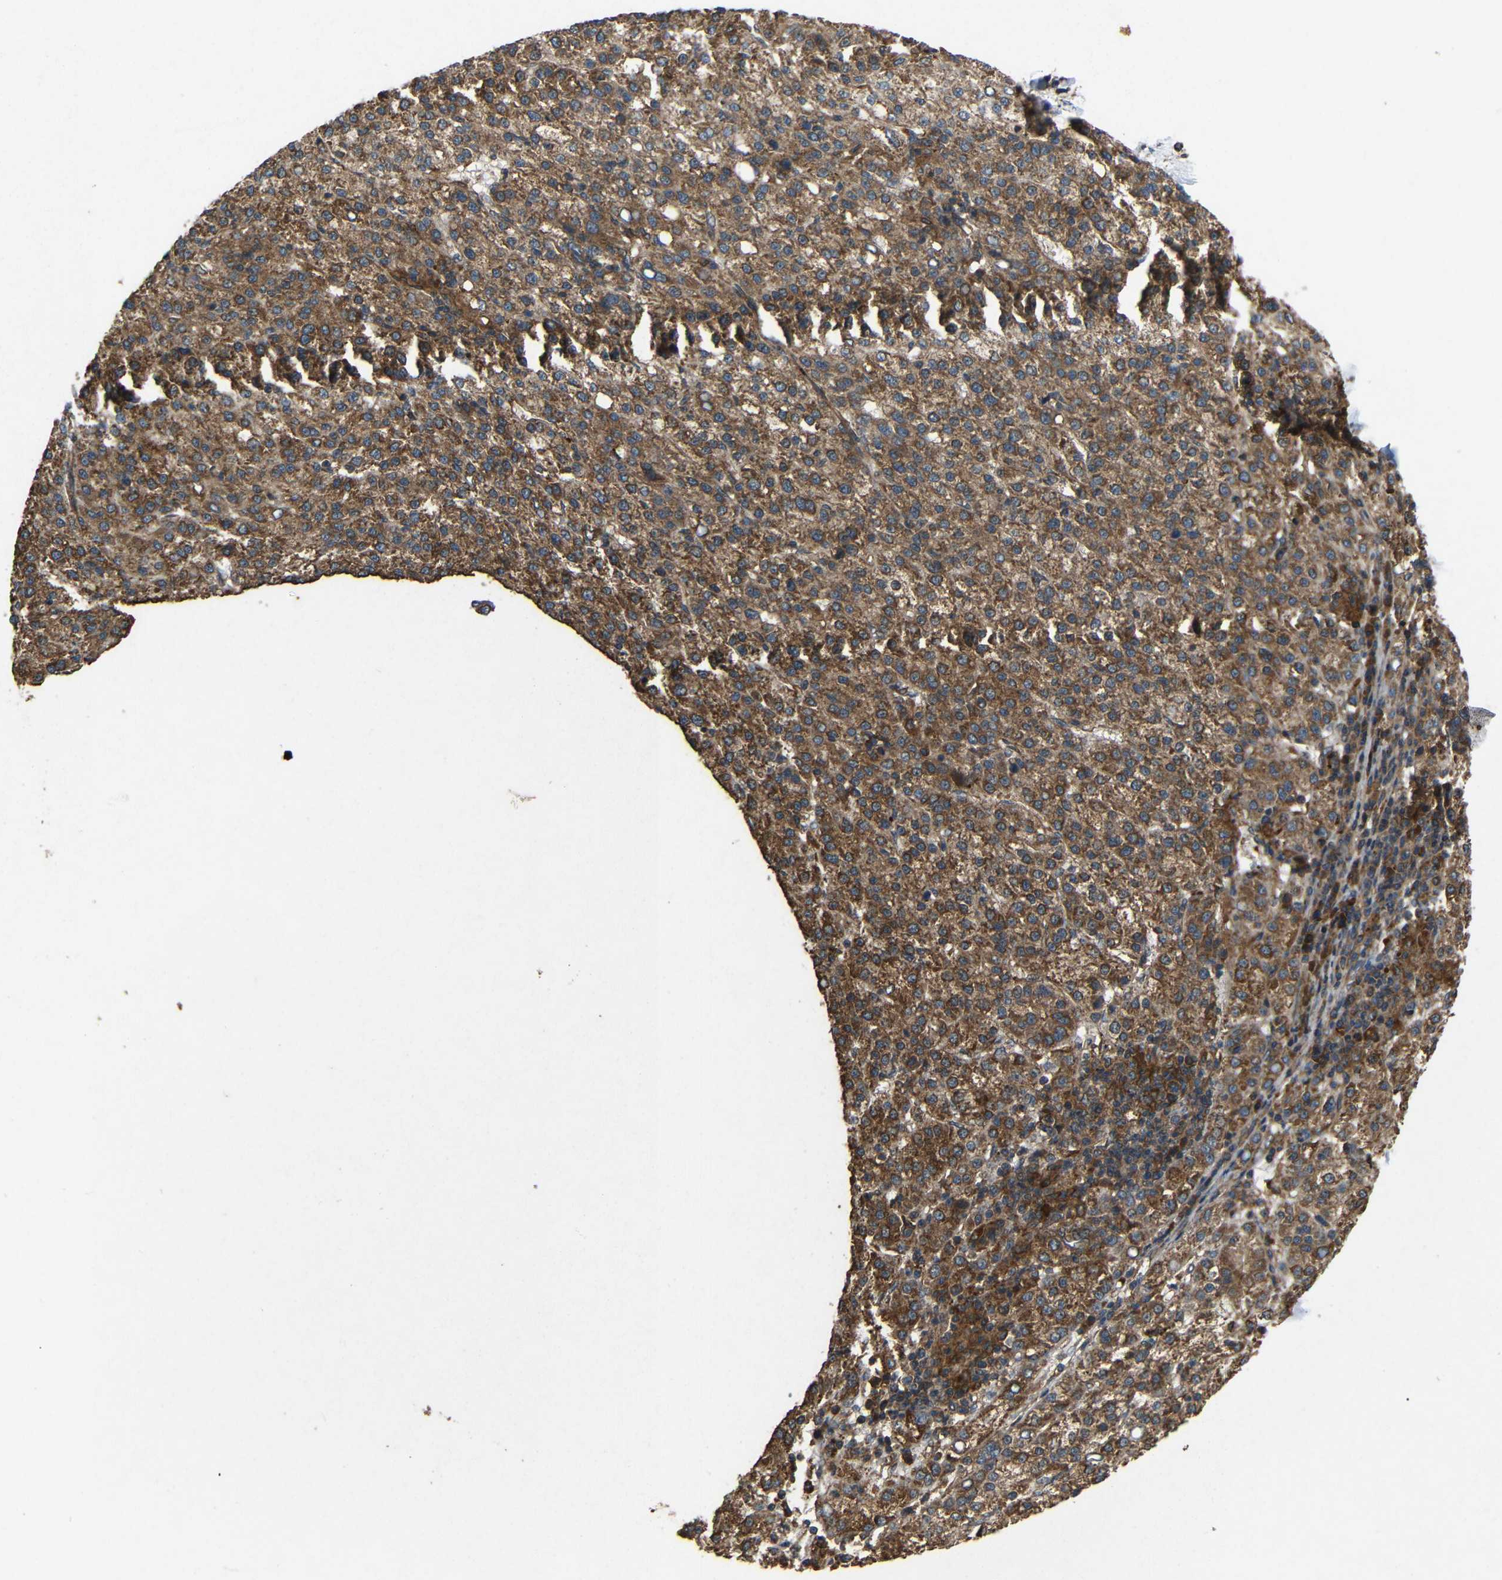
{"staining": {"intensity": "moderate", "quantity": ">75%", "location": "cytoplasmic/membranous"}, "tissue": "liver cancer", "cell_type": "Tumor cells", "image_type": "cancer", "snomed": [{"axis": "morphology", "description": "Carcinoma, Hepatocellular, NOS"}, {"axis": "topography", "description": "Liver"}], "caption": "Immunohistochemistry (IHC) photomicrograph of liver cancer stained for a protein (brown), which shows medium levels of moderate cytoplasmic/membranous expression in approximately >75% of tumor cells.", "gene": "EIF2S1", "patient": {"sex": "female", "age": 58}}